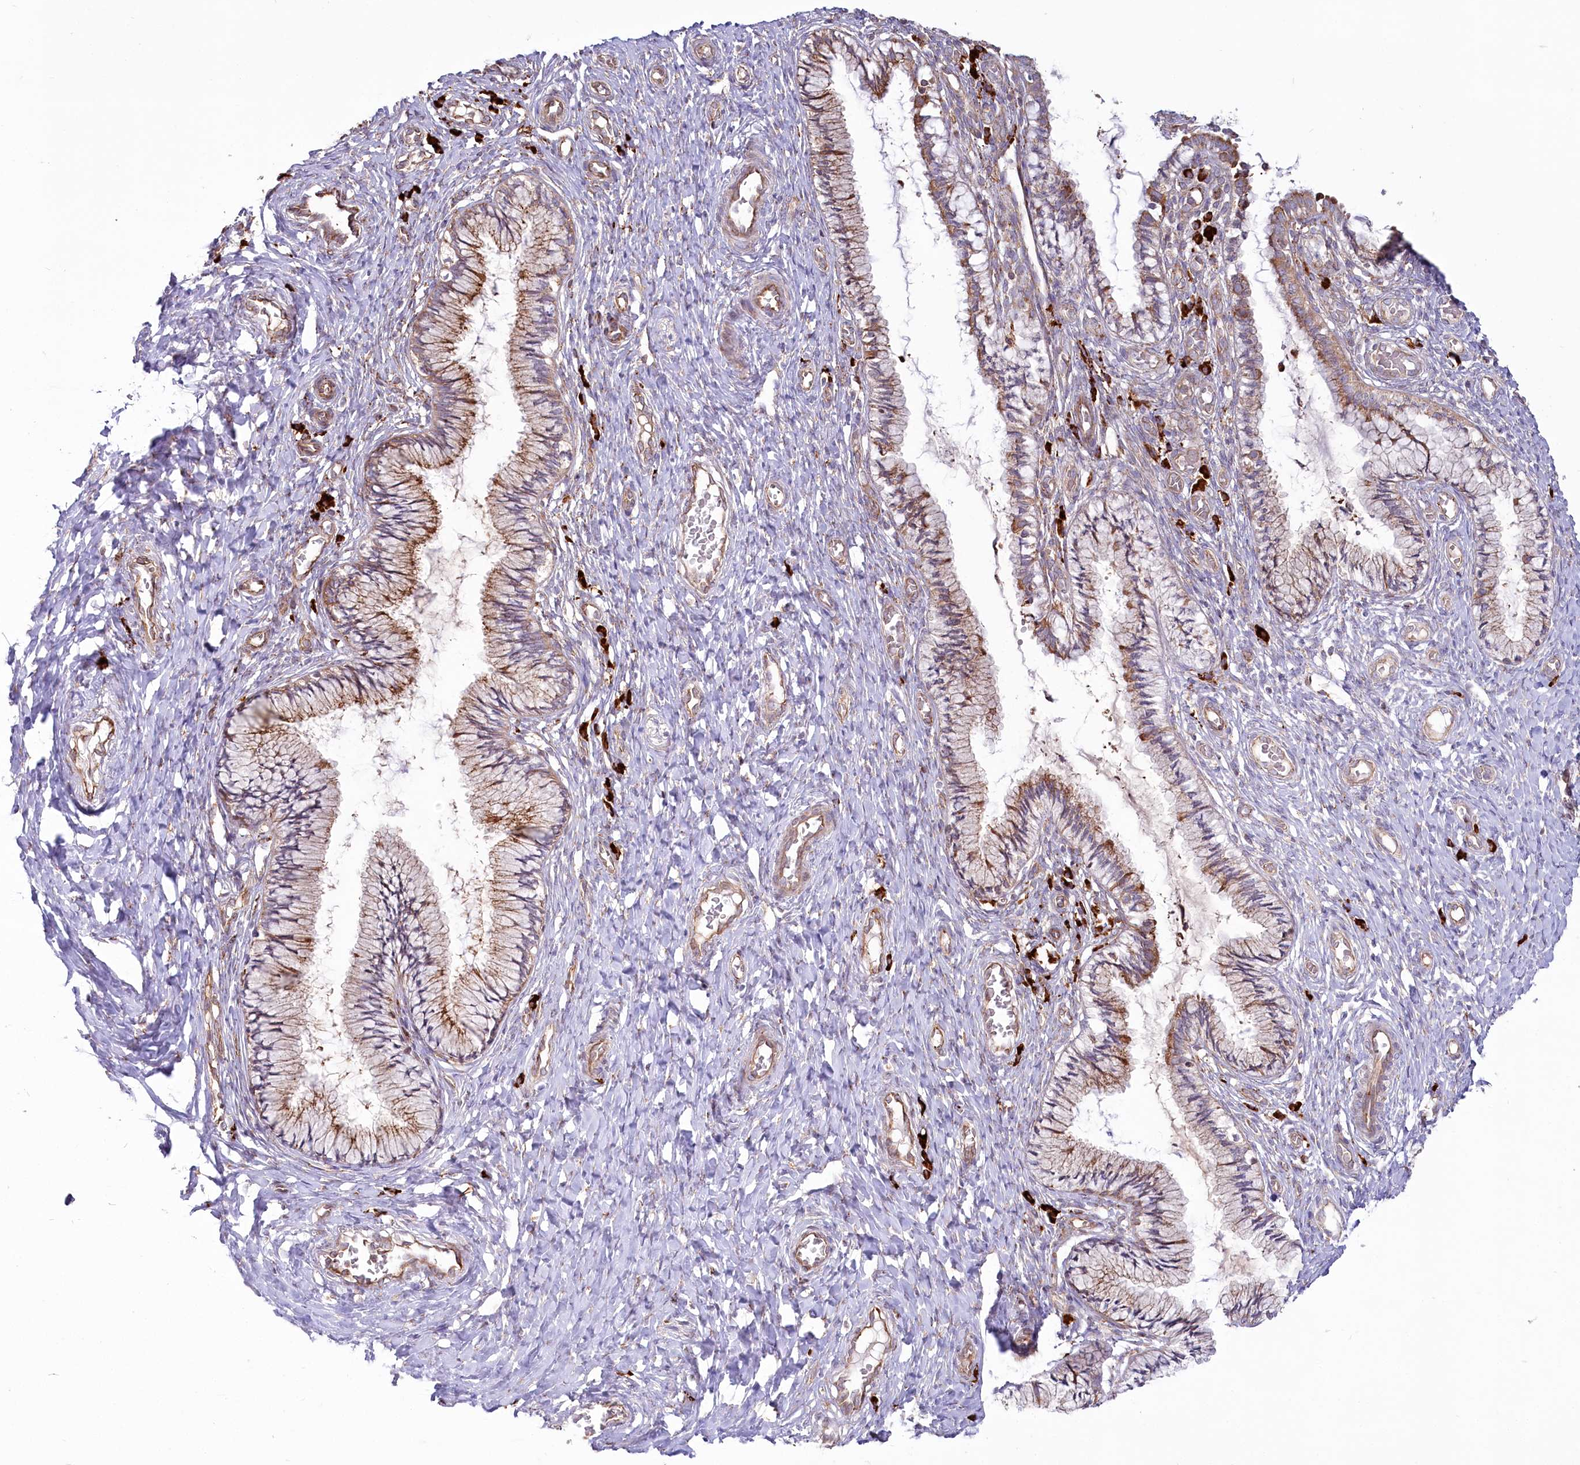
{"staining": {"intensity": "moderate", "quantity": ">75%", "location": "cytoplasmic/membranous"}, "tissue": "cervix", "cell_type": "Glandular cells", "image_type": "normal", "snomed": [{"axis": "morphology", "description": "Normal tissue, NOS"}, {"axis": "topography", "description": "Cervix"}], "caption": "Brown immunohistochemical staining in benign human cervix demonstrates moderate cytoplasmic/membranous positivity in about >75% of glandular cells. The staining was performed using DAB (3,3'-diaminobenzidine), with brown indicating positive protein expression. Nuclei are stained blue with hematoxylin.", "gene": "POGLUT1", "patient": {"sex": "female", "age": 27}}